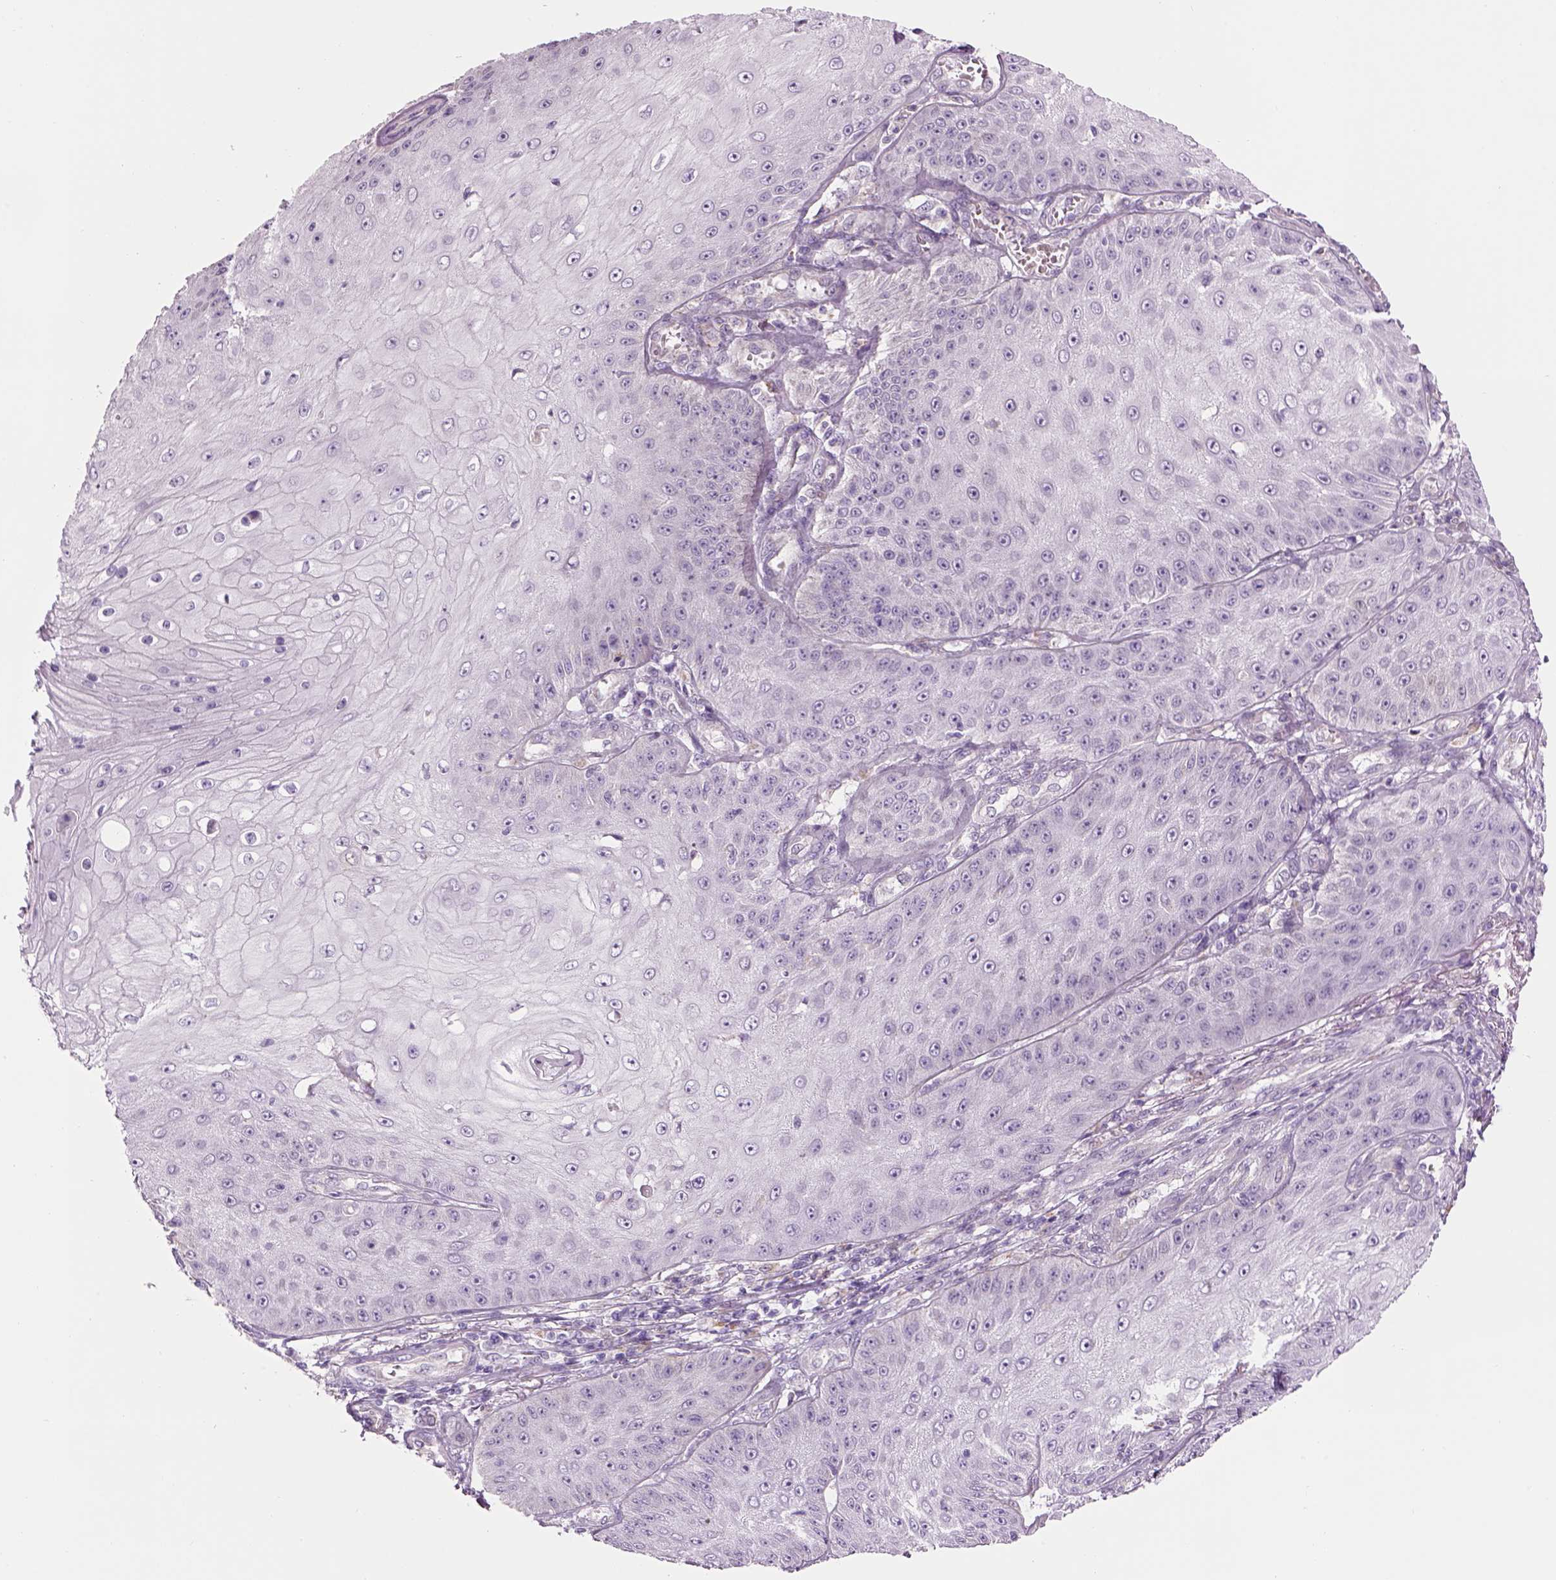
{"staining": {"intensity": "negative", "quantity": "none", "location": "none"}, "tissue": "skin cancer", "cell_type": "Tumor cells", "image_type": "cancer", "snomed": [{"axis": "morphology", "description": "Squamous cell carcinoma, NOS"}, {"axis": "topography", "description": "Skin"}], "caption": "Skin cancer (squamous cell carcinoma) was stained to show a protein in brown. There is no significant staining in tumor cells. The staining was performed using DAB to visualize the protein expression in brown, while the nuclei were stained in blue with hematoxylin (Magnification: 20x).", "gene": "IFT52", "patient": {"sex": "male", "age": 70}}